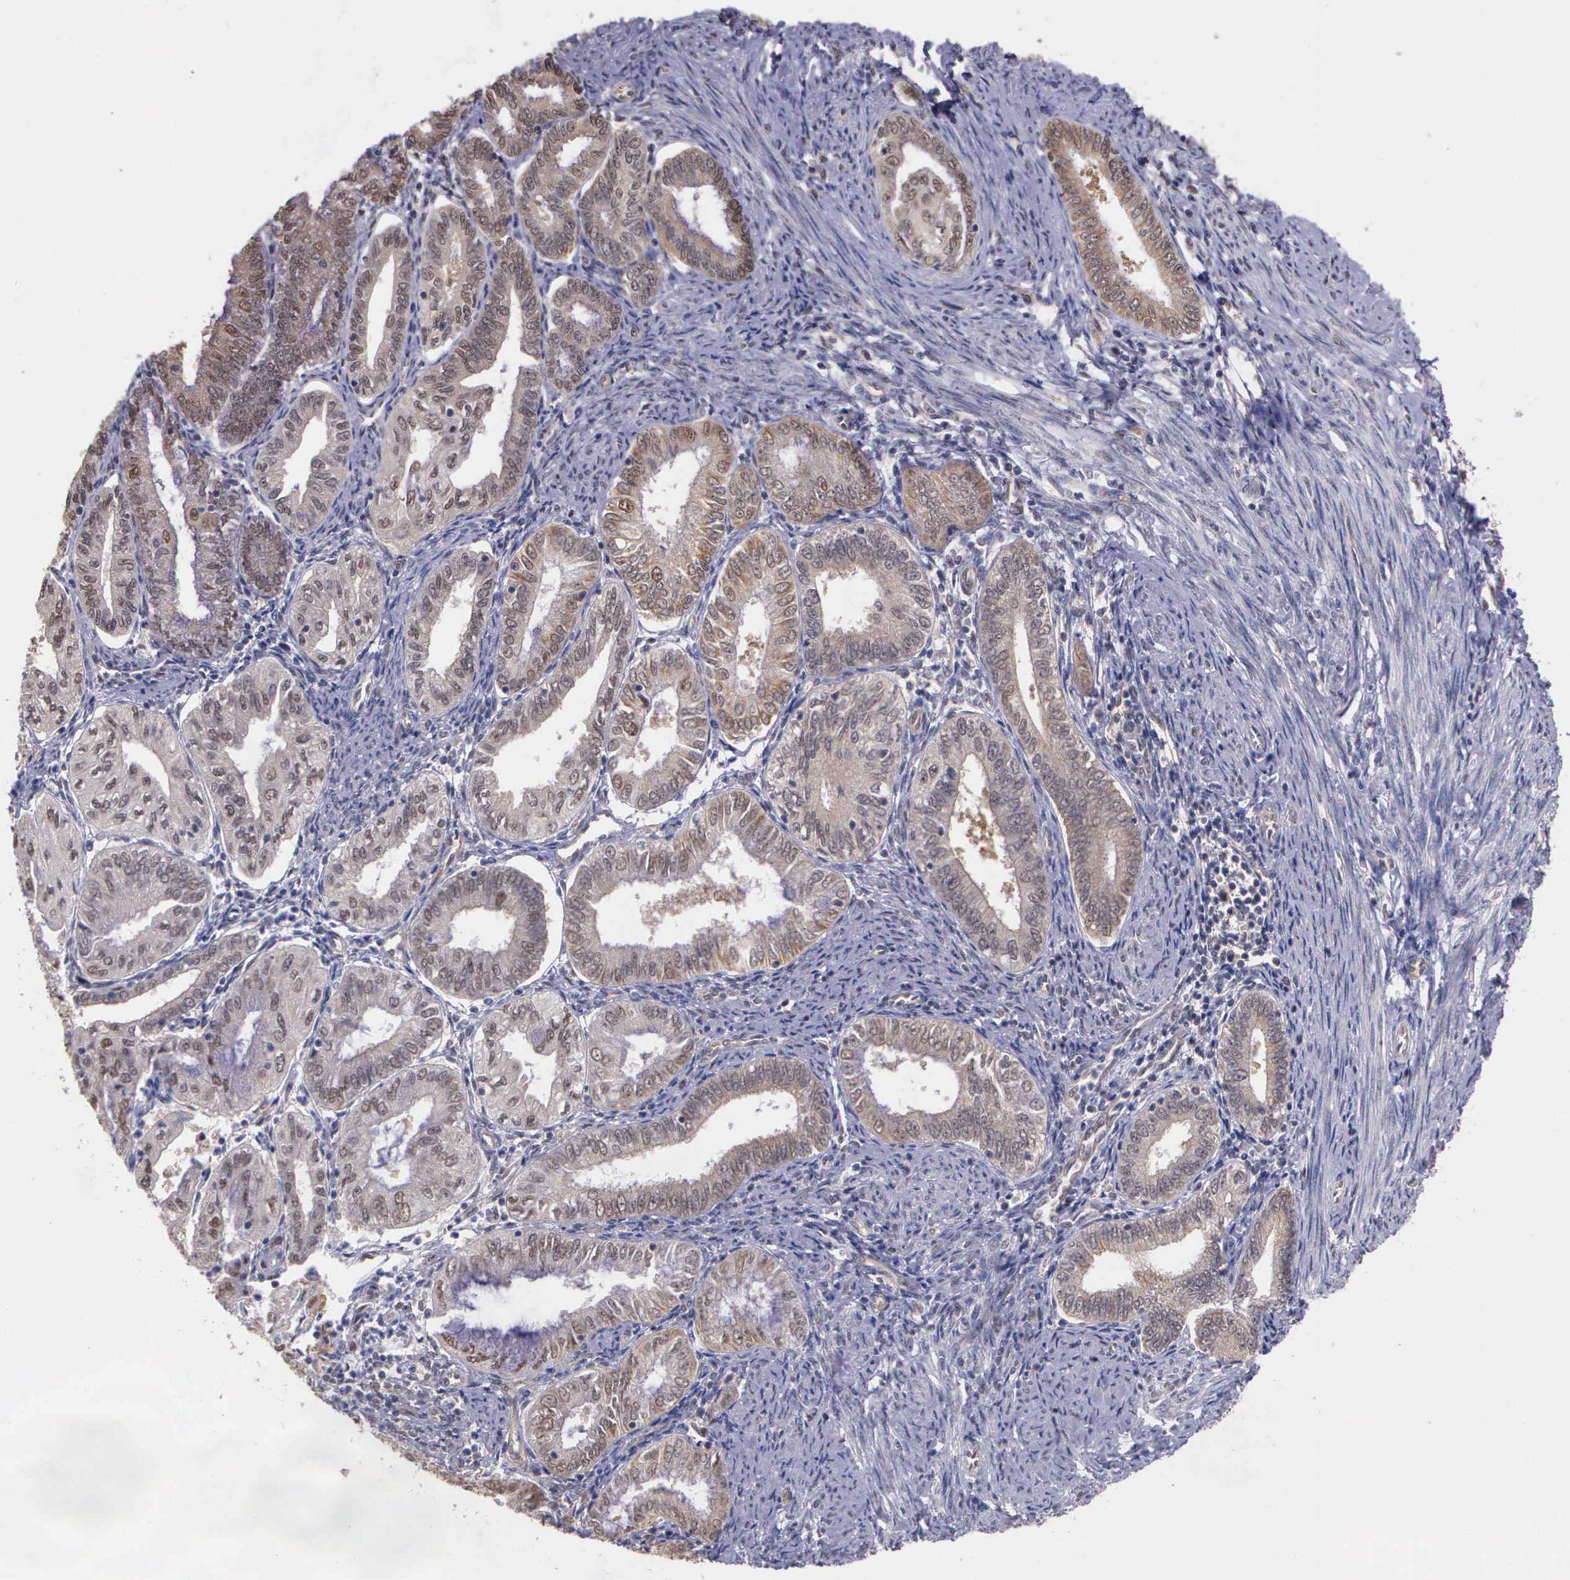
{"staining": {"intensity": "weak", "quantity": ">75%", "location": "cytoplasmic/membranous"}, "tissue": "endometrial cancer", "cell_type": "Tumor cells", "image_type": "cancer", "snomed": [{"axis": "morphology", "description": "Adenocarcinoma, NOS"}, {"axis": "topography", "description": "Endometrium"}], "caption": "Endometrial adenocarcinoma stained for a protein (brown) shows weak cytoplasmic/membranous positive expression in about >75% of tumor cells.", "gene": "PSMC1", "patient": {"sex": "female", "age": 55}}